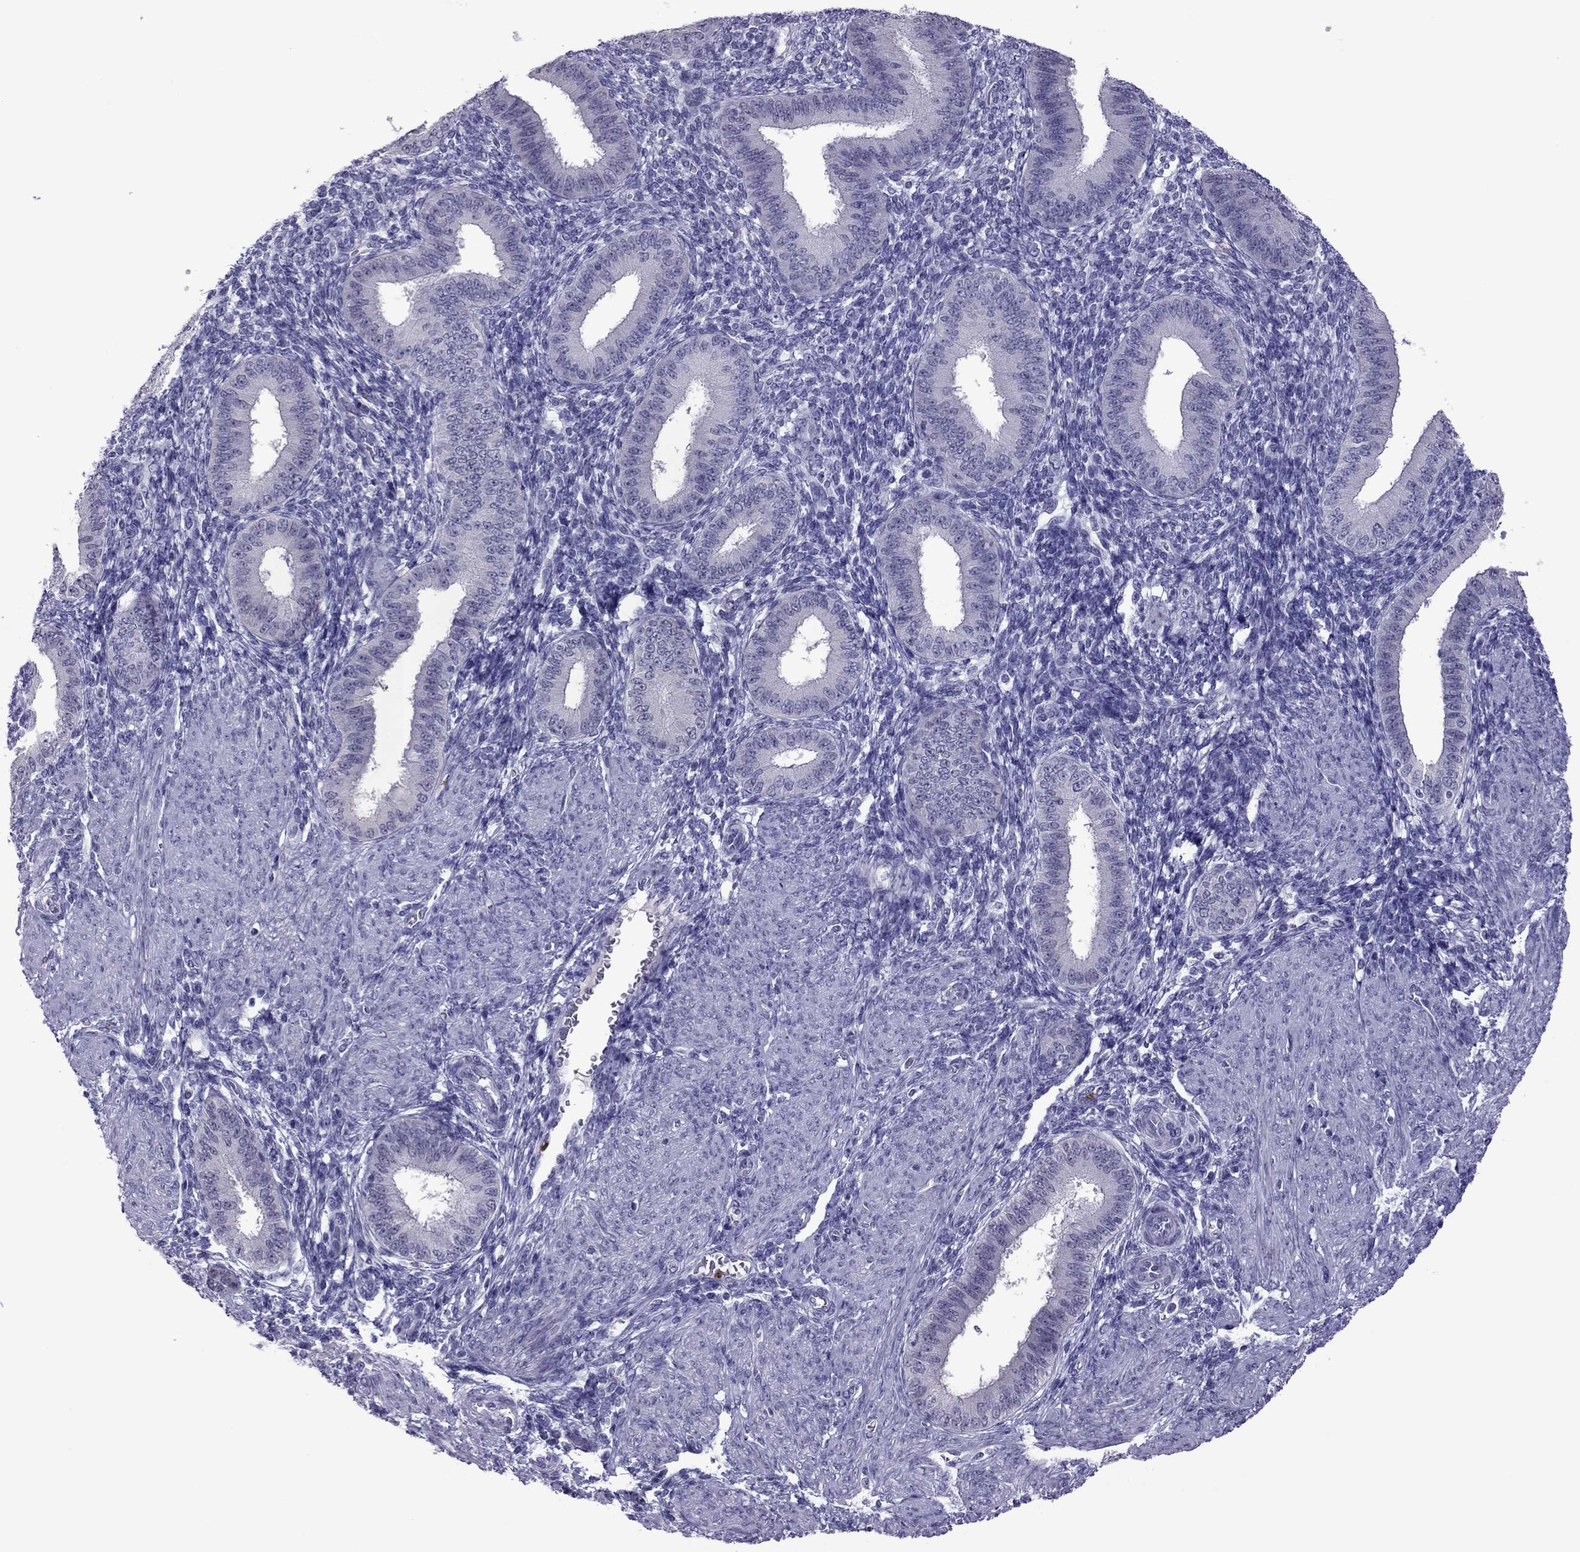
{"staining": {"intensity": "negative", "quantity": "none", "location": "none"}, "tissue": "endometrium", "cell_type": "Cells in endometrial stroma", "image_type": "normal", "snomed": [{"axis": "morphology", "description": "Normal tissue, NOS"}, {"axis": "topography", "description": "Endometrium"}], "caption": "This is a image of immunohistochemistry (IHC) staining of normal endometrium, which shows no staining in cells in endometrial stroma. Nuclei are stained in blue.", "gene": "CCL27", "patient": {"sex": "female", "age": 39}}